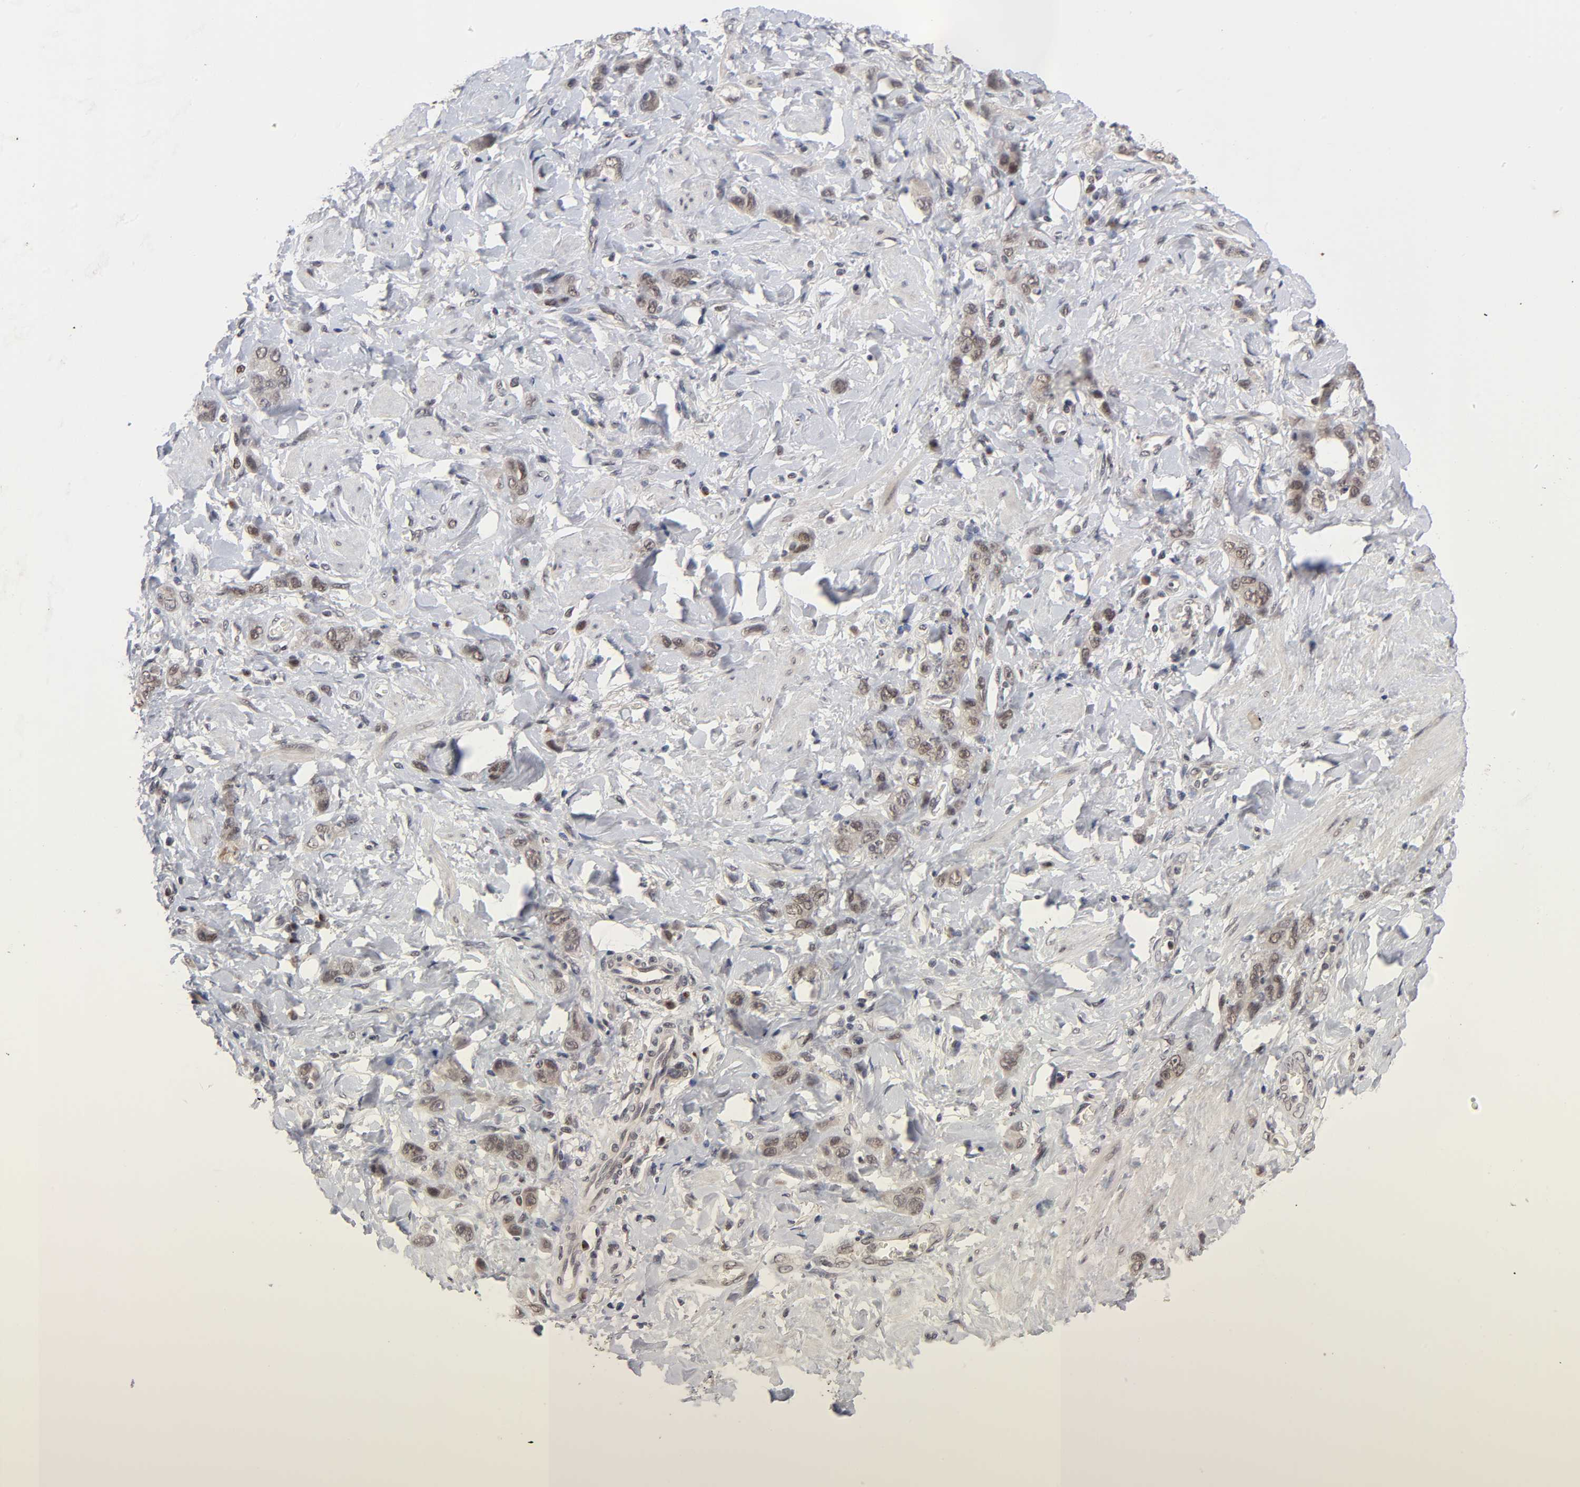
{"staining": {"intensity": "moderate", "quantity": ">75%", "location": "cytoplasmic/membranous,nuclear"}, "tissue": "stomach cancer", "cell_type": "Tumor cells", "image_type": "cancer", "snomed": [{"axis": "morphology", "description": "Adenocarcinoma, NOS"}, {"axis": "topography", "description": "Stomach"}], "caption": "This photomicrograph shows IHC staining of adenocarcinoma (stomach), with medium moderate cytoplasmic/membranous and nuclear positivity in approximately >75% of tumor cells.", "gene": "EP300", "patient": {"sex": "male", "age": 82}}